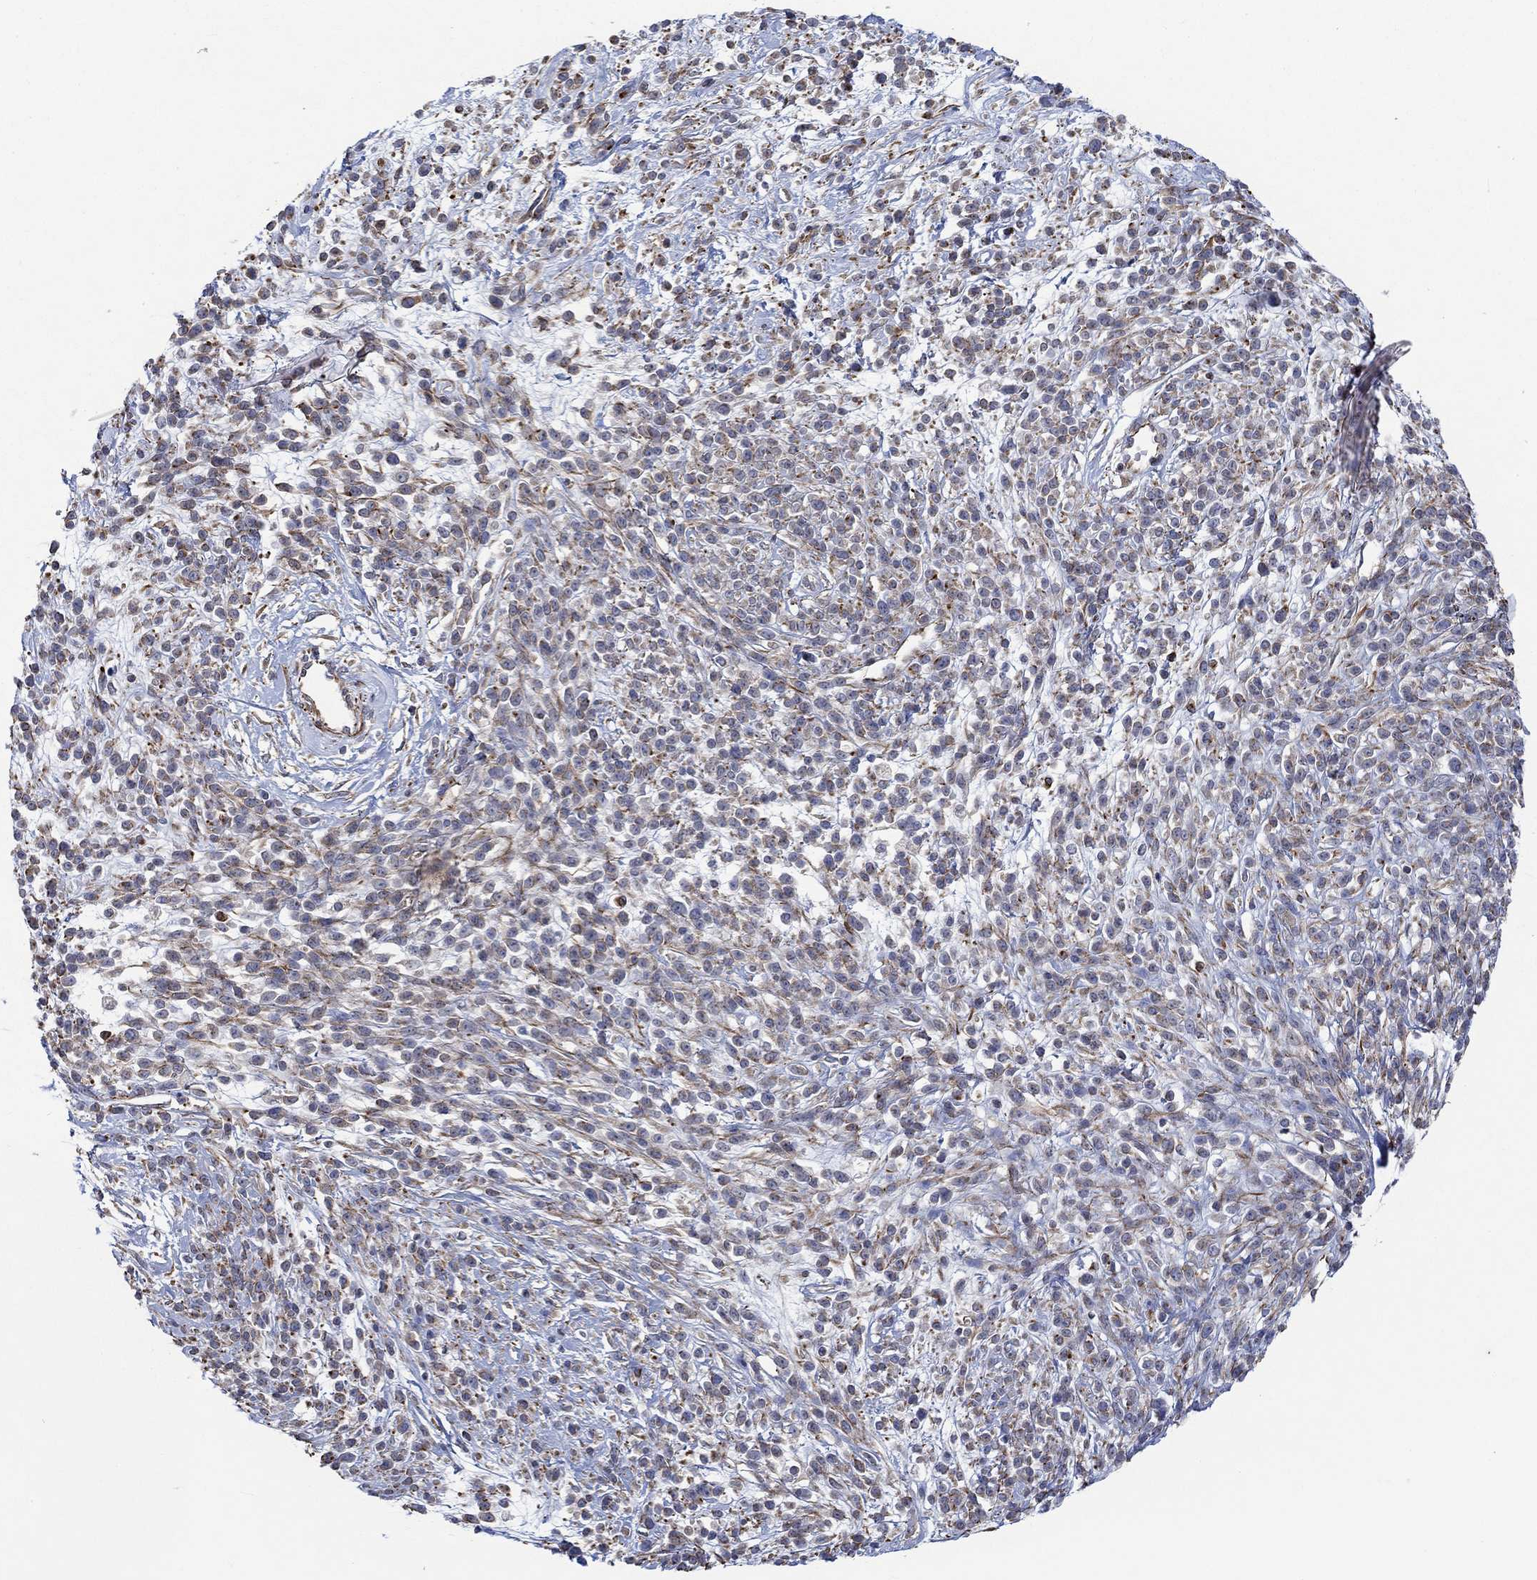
{"staining": {"intensity": "negative", "quantity": "none", "location": "none"}, "tissue": "melanoma", "cell_type": "Tumor cells", "image_type": "cancer", "snomed": [{"axis": "morphology", "description": "Malignant melanoma, NOS"}, {"axis": "topography", "description": "Skin"}, {"axis": "topography", "description": "Skin of trunk"}], "caption": "DAB (3,3'-diaminobenzidine) immunohistochemical staining of melanoma demonstrates no significant staining in tumor cells.", "gene": "CAMK1D", "patient": {"sex": "male", "age": 74}}